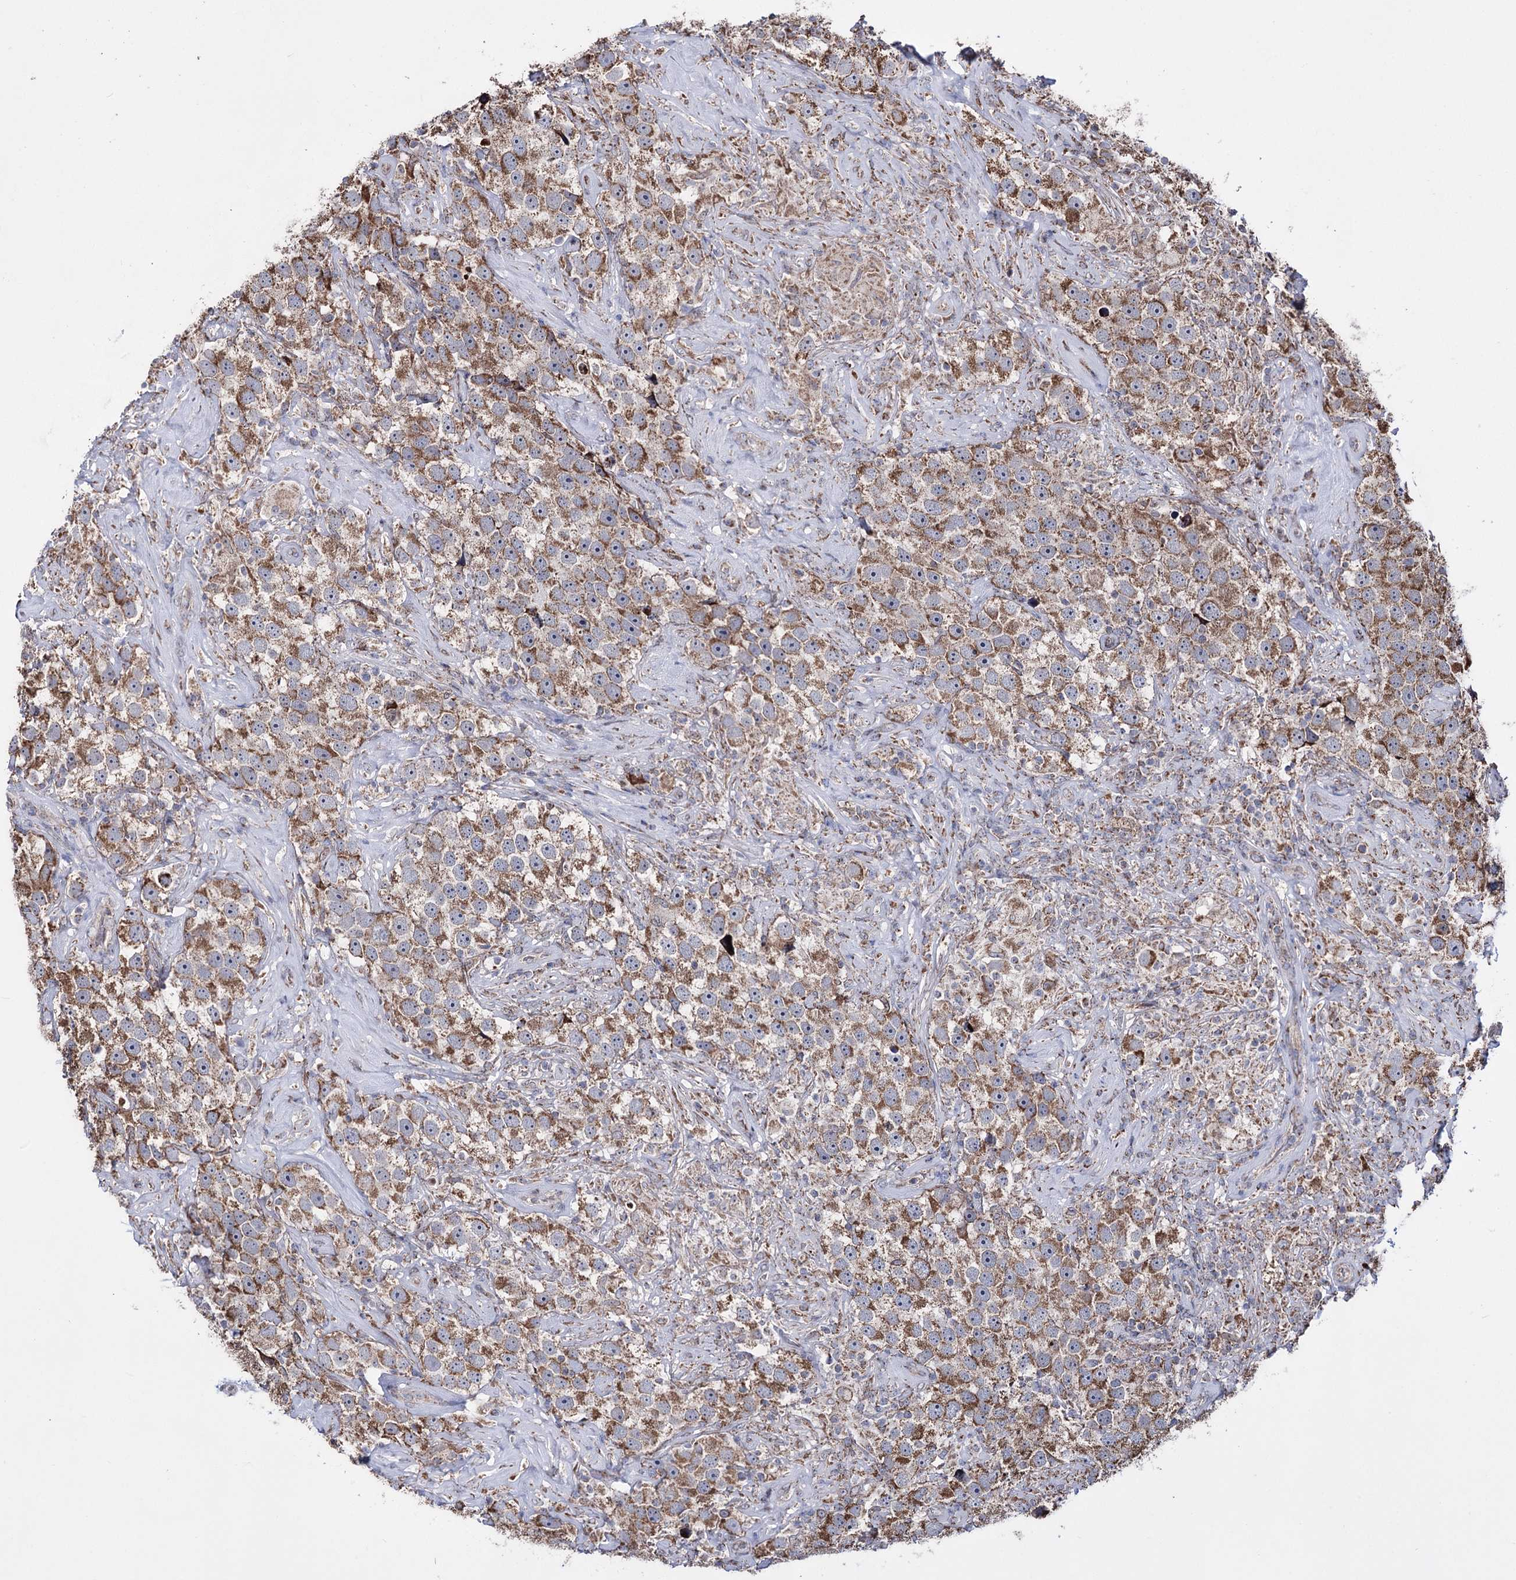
{"staining": {"intensity": "moderate", "quantity": ">75%", "location": "cytoplasmic/membranous"}, "tissue": "testis cancer", "cell_type": "Tumor cells", "image_type": "cancer", "snomed": [{"axis": "morphology", "description": "Seminoma, NOS"}, {"axis": "topography", "description": "Testis"}], "caption": "Moderate cytoplasmic/membranous protein staining is appreciated in approximately >75% of tumor cells in testis cancer. (DAB (3,3'-diaminobenzidine) = brown stain, brightfield microscopy at high magnification).", "gene": "CREB3L4", "patient": {"sex": "male", "age": 49}}